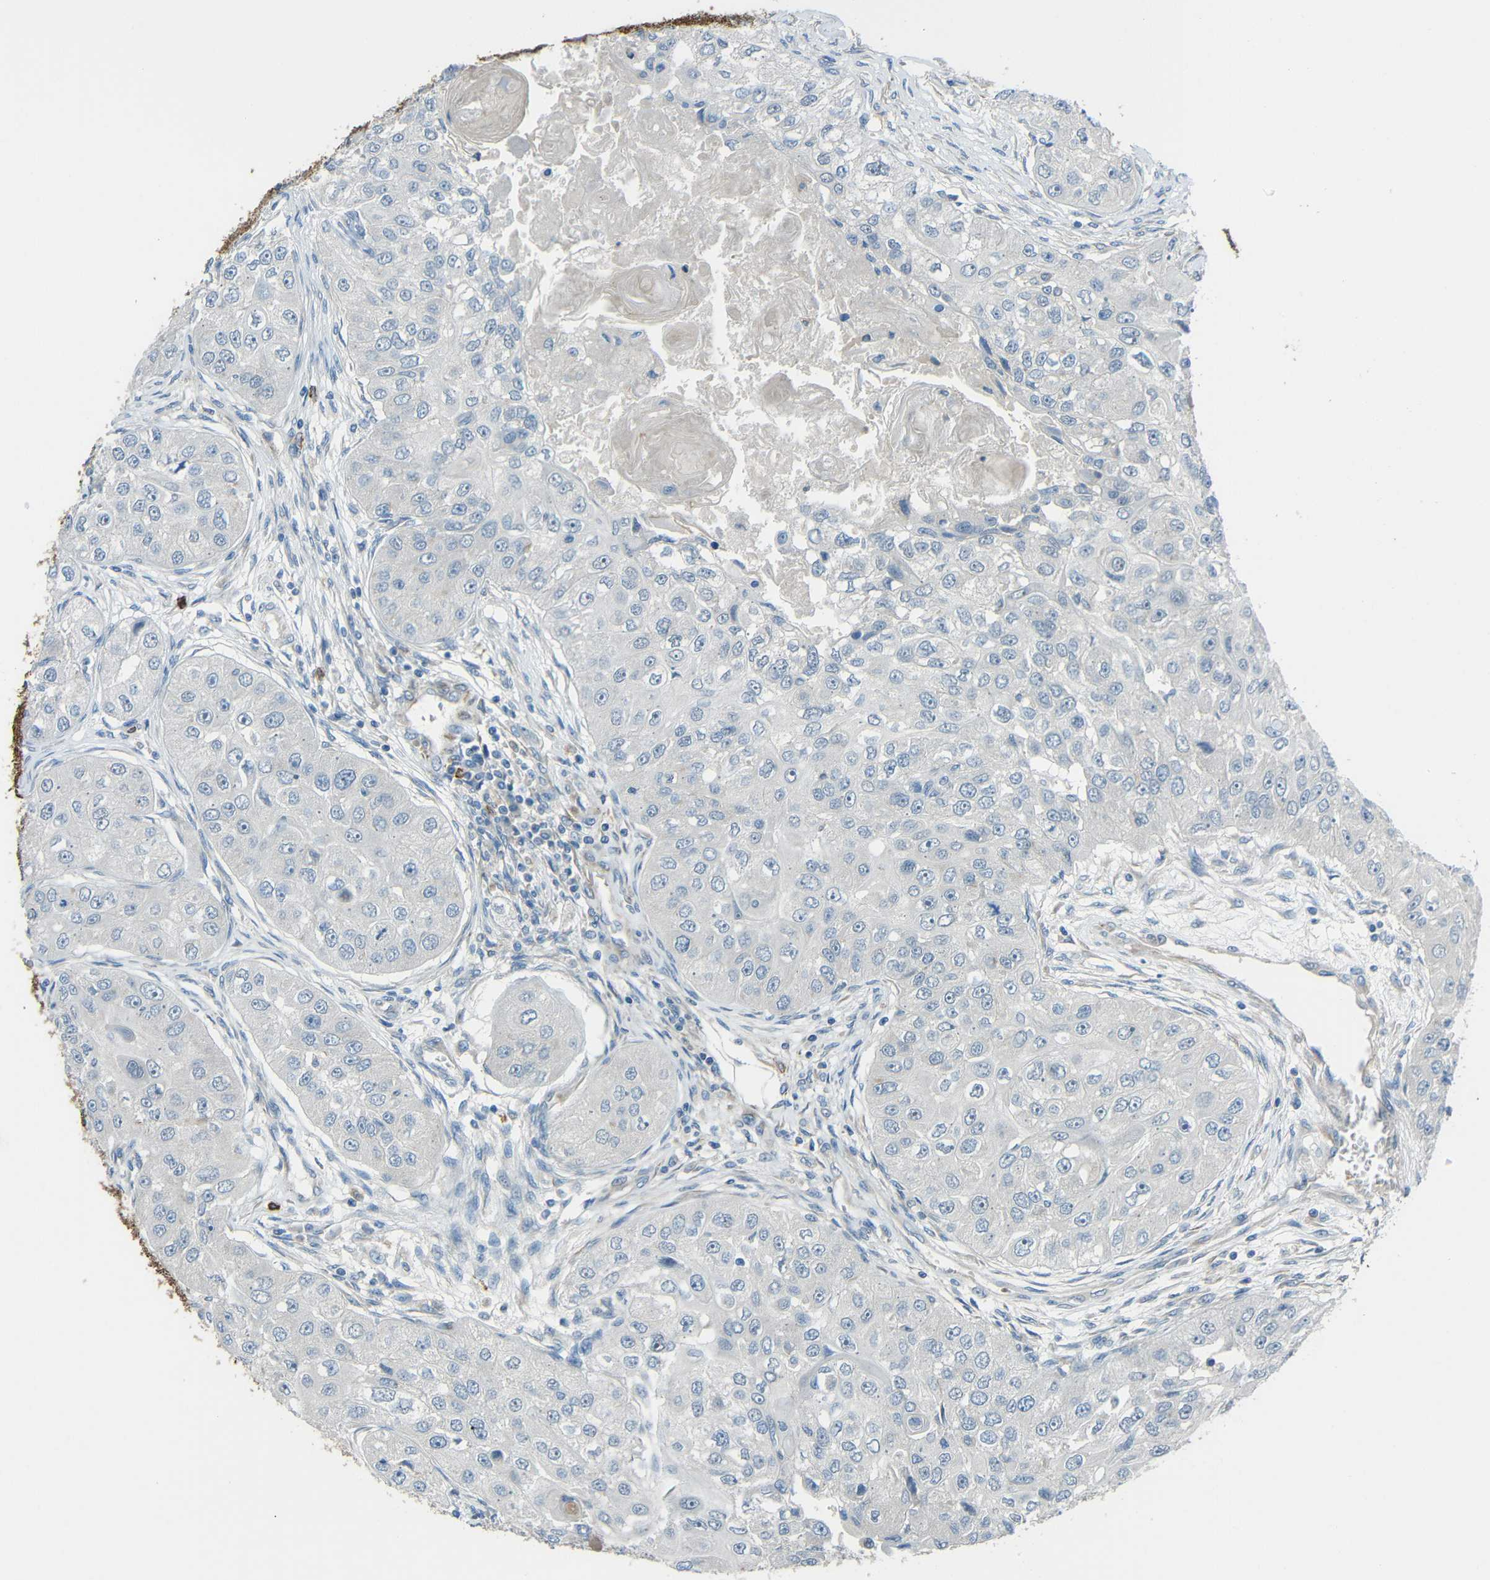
{"staining": {"intensity": "negative", "quantity": "none", "location": "none"}, "tissue": "head and neck cancer", "cell_type": "Tumor cells", "image_type": "cancer", "snomed": [{"axis": "morphology", "description": "Normal tissue, NOS"}, {"axis": "morphology", "description": "Squamous cell carcinoma, NOS"}, {"axis": "topography", "description": "Skeletal muscle"}, {"axis": "topography", "description": "Head-Neck"}], "caption": "Human squamous cell carcinoma (head and neck) stained for a protein using IHC displays no positivity in tumor cells.", "gene": "DCLK1", "patient": {"sex": "male", "age": 51}}